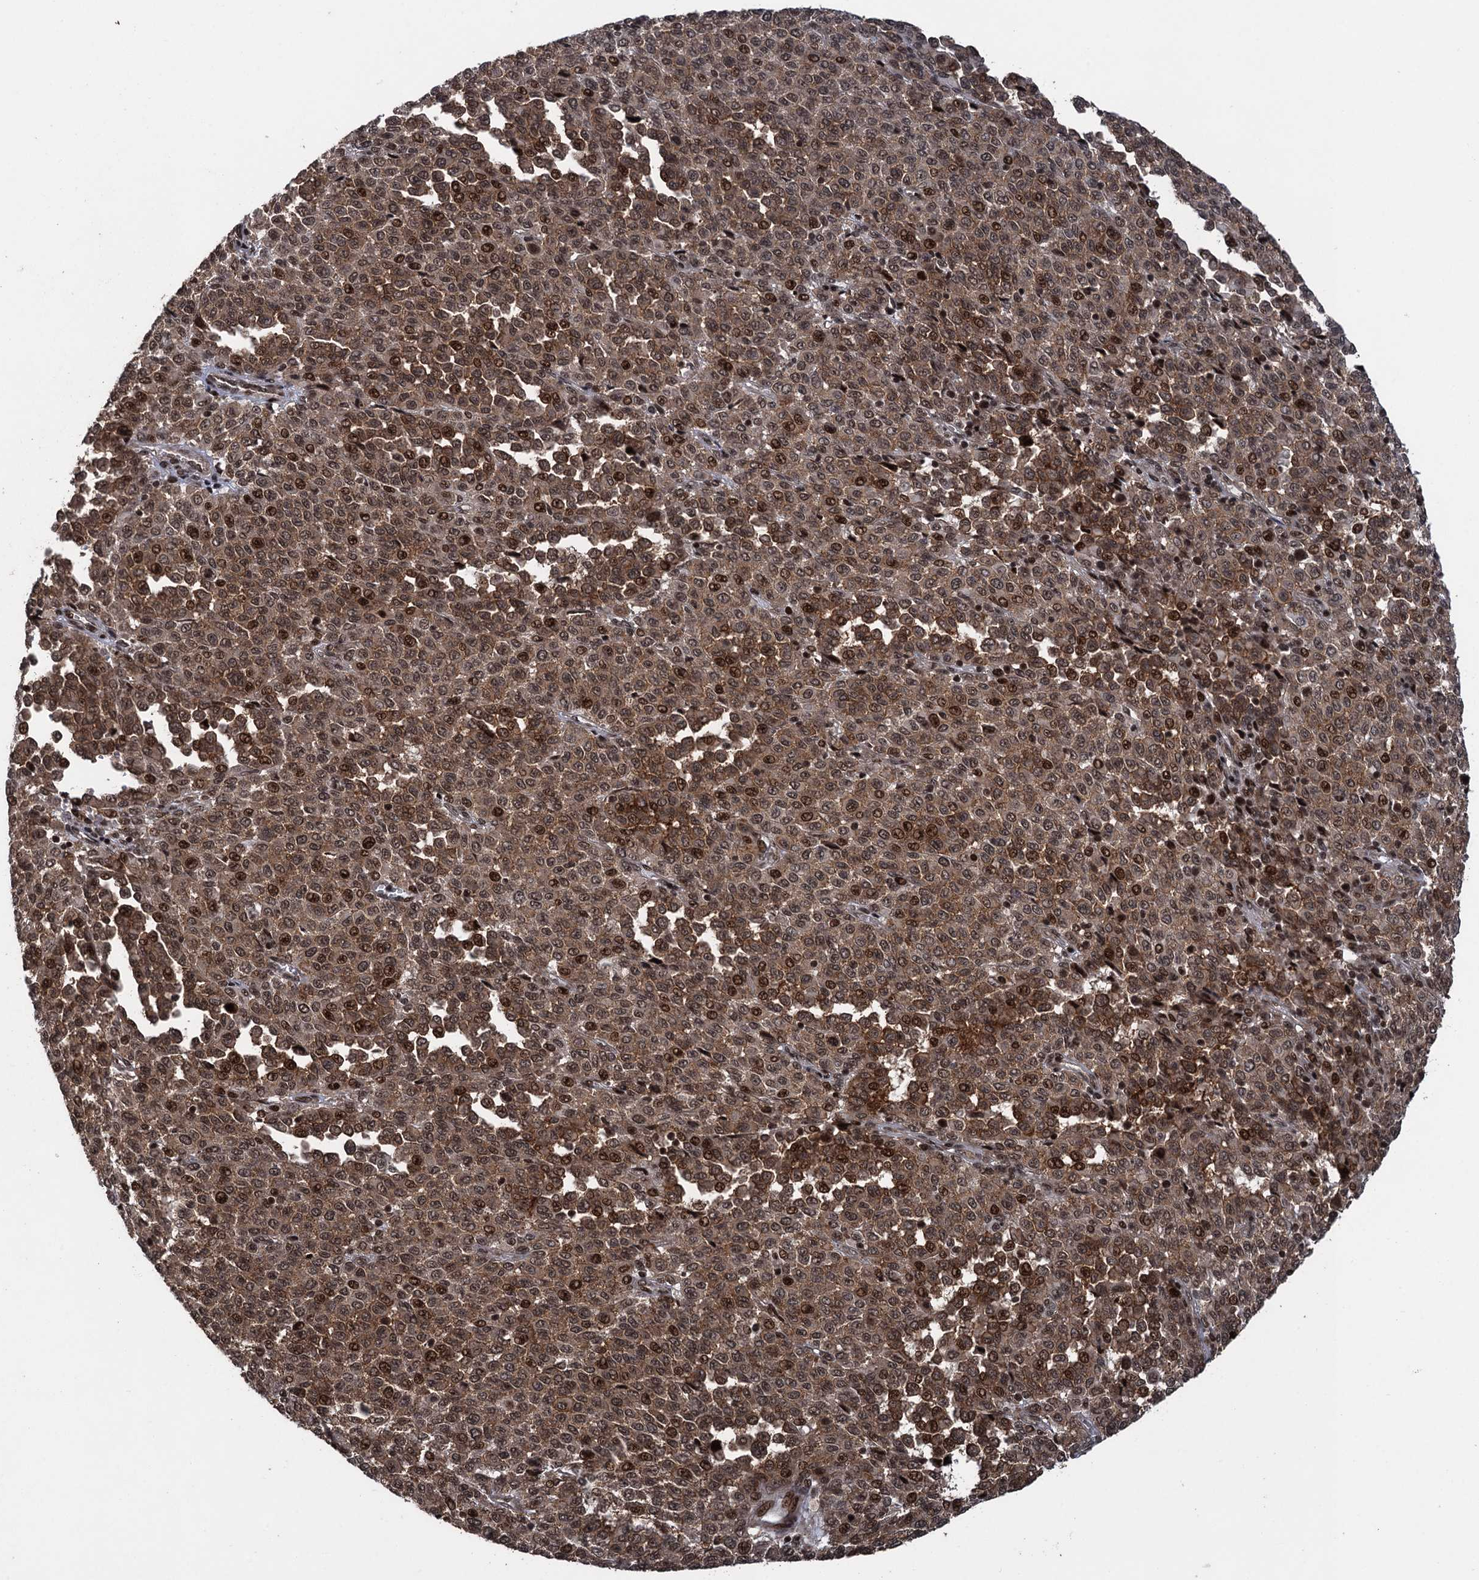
{"staining": {"intensity": "moderate", "quantity": ">75%", "location": "cytoplasmic/membranous,nuclear"}, "tissue": "melanoma", "cell_type": "Tumor cells", "image_type": "cancer", "snomed": [{"axis": "morphology", "description": "Malignant melanoma, Metastatic site"}, {"axis": "topography", "description": "Pancreas"}], "caption": "Moderate cytoplasmic/membranous and nuclear protein positivity is seen in about >75% of tumor cells in malignant melanoma (metastatic site).", "gene": "ZNF169", "patient": {"sex": "female", "age": 30}}